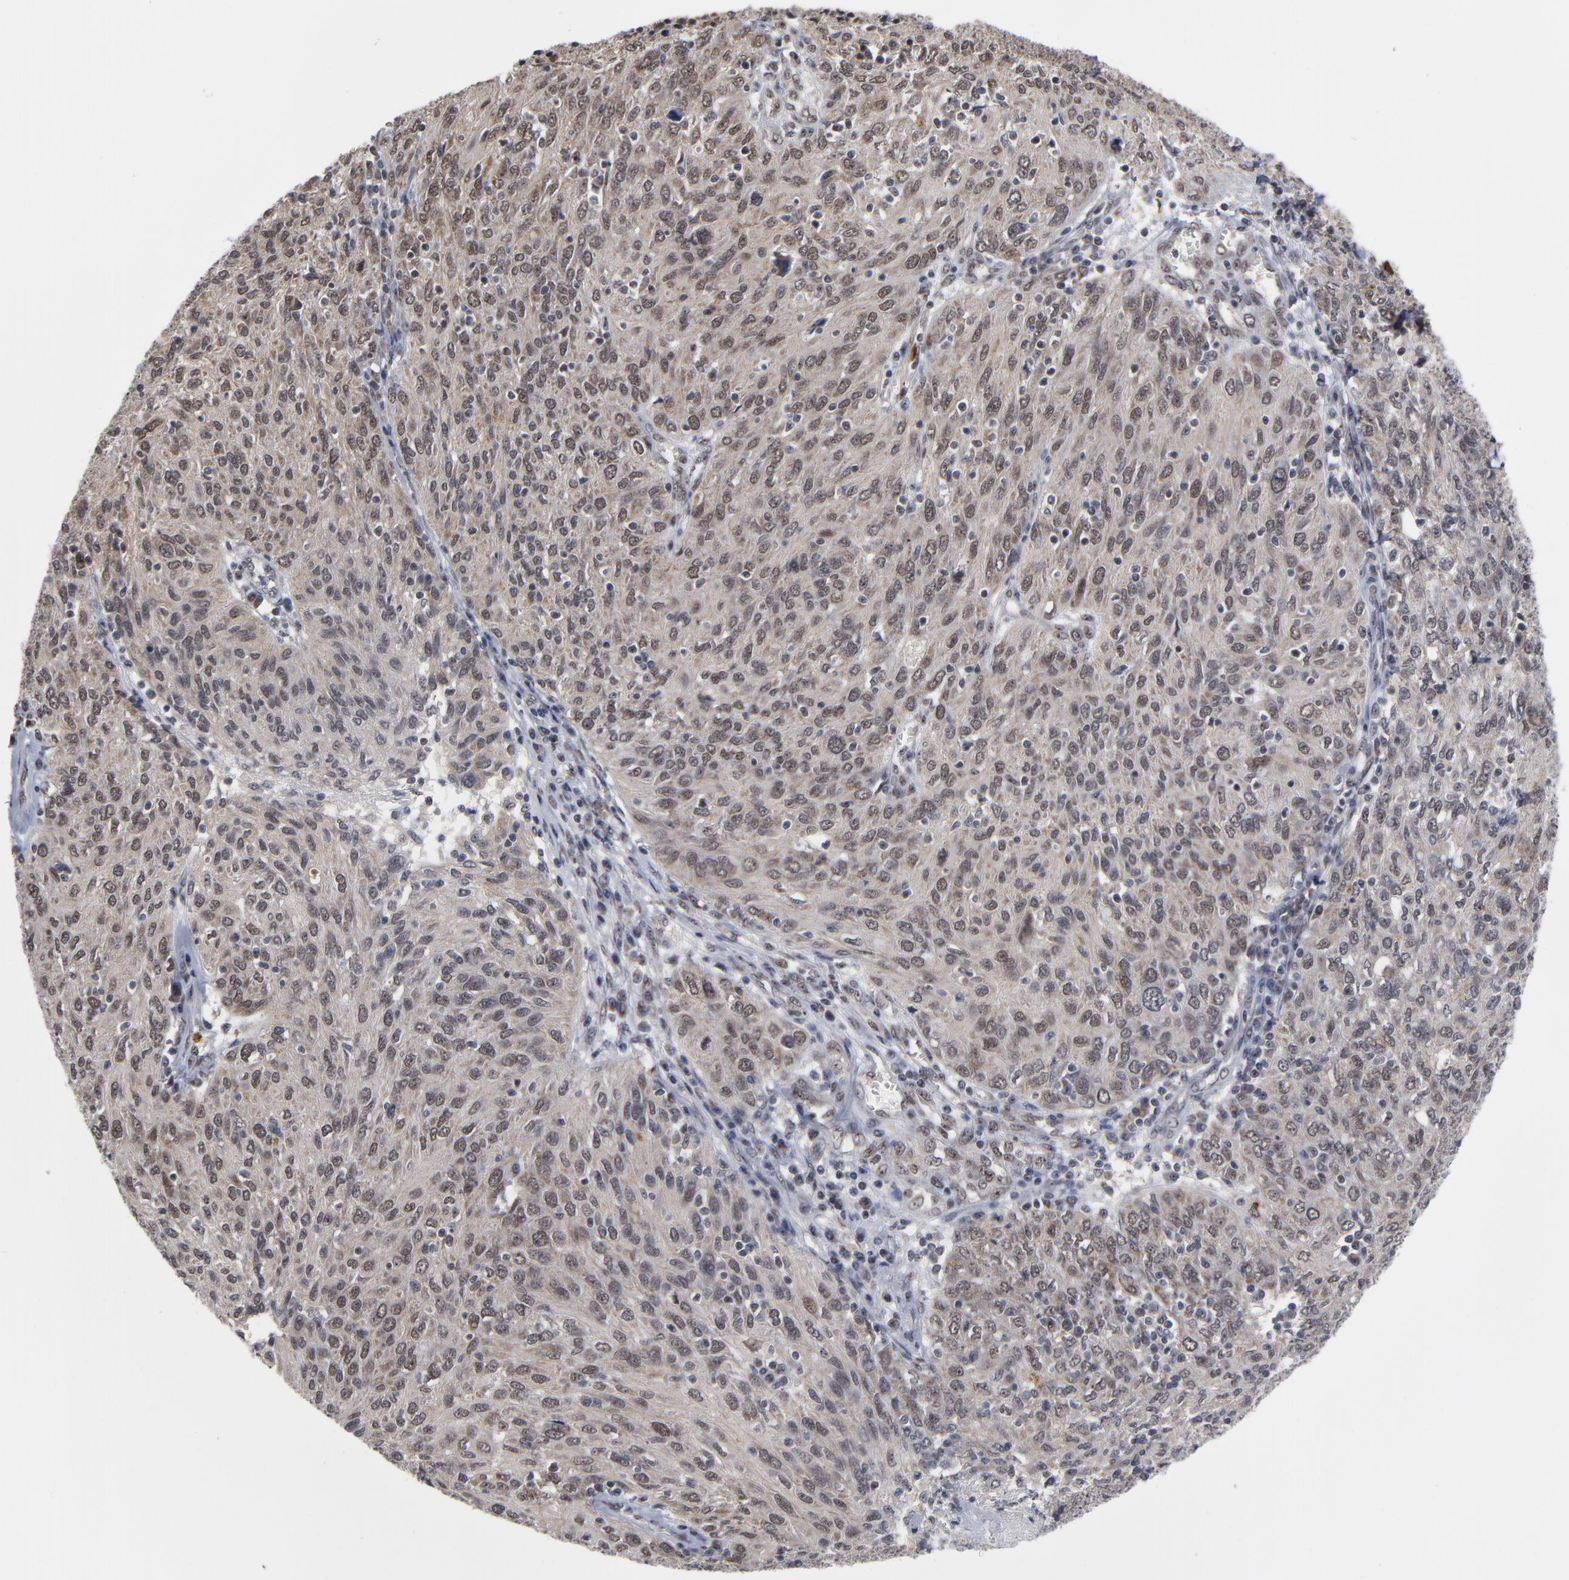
{"staining": {"intensity": "weak", "quantity": ">75%", "location": "nuclear"}, "tissue": "ovarian cancer", "cell_type": "Tumor cells", "image_type": "cancer", "snomed": [{"axis": "morphology", "description": "Carcinoma, endometroid"}, {"axis": "topography", "description": "Ovary"}], "caption": "Brown immunohistochemical staining in human ovarian endometroid carcinoma shows weak nuclear staining in approximately >75% of tumor cells. (DAB = brown stain, brightfield microscopy at high magnification).", "gene": "ZNF419", "patient": {"sex": "female", "age": 50}}